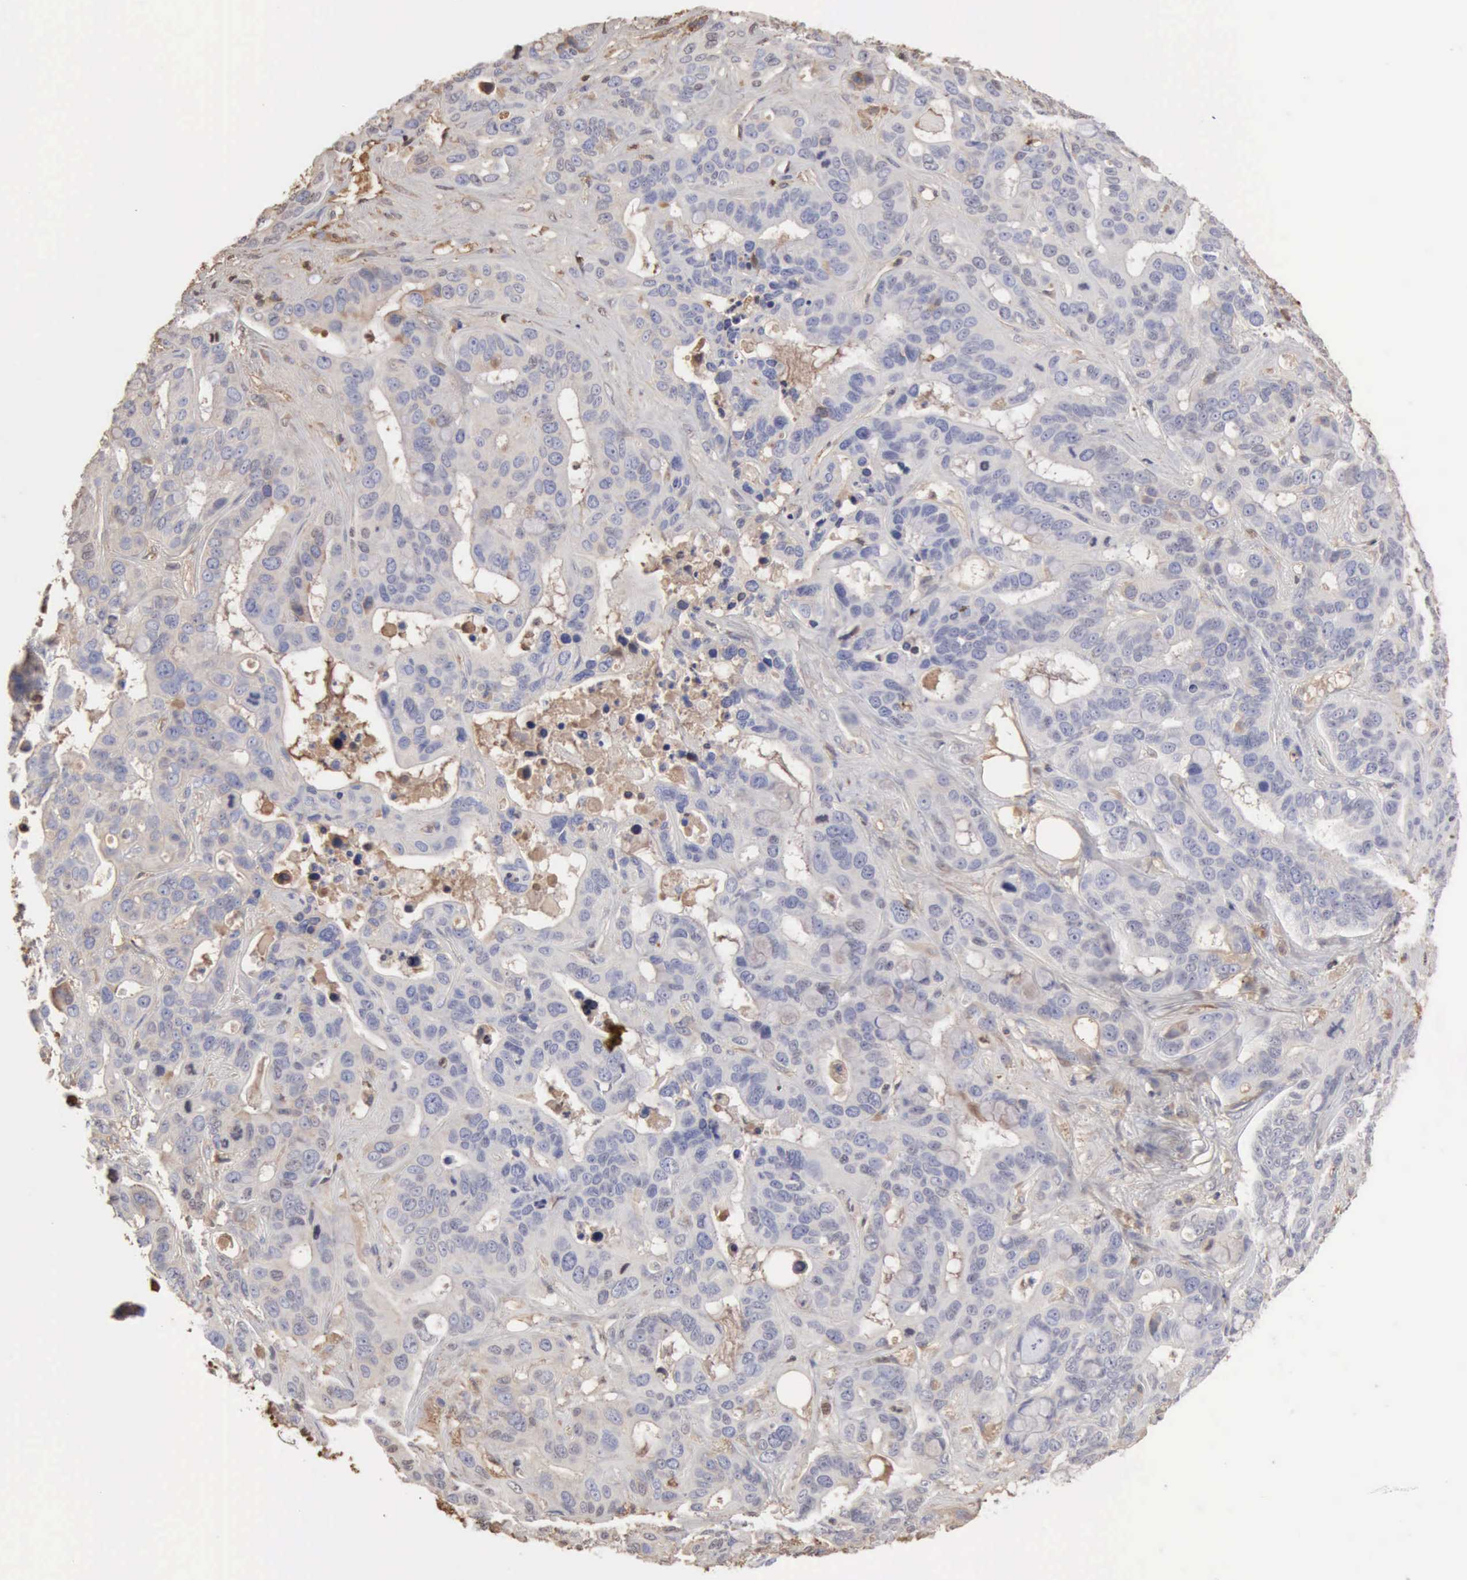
{"staining": {"intensity": "negative", "quantity": "none", "location": "none"}, "tissue": "liver cancer", "cell_type": "Tumor cells", "image_type": "cancer", "snomed": [{"axis": "morphology", "description": "Cholangiocarcinoma"}, {"axis": "topography", "description": "Liver"}], "caption": "DAB immunohistochemical staining of cholangiocarcinoma (liver) exhibits no significant staining in tumor cells.", "gene": "SERPINA1", "patient": {"sex": "female", "age": 65}}